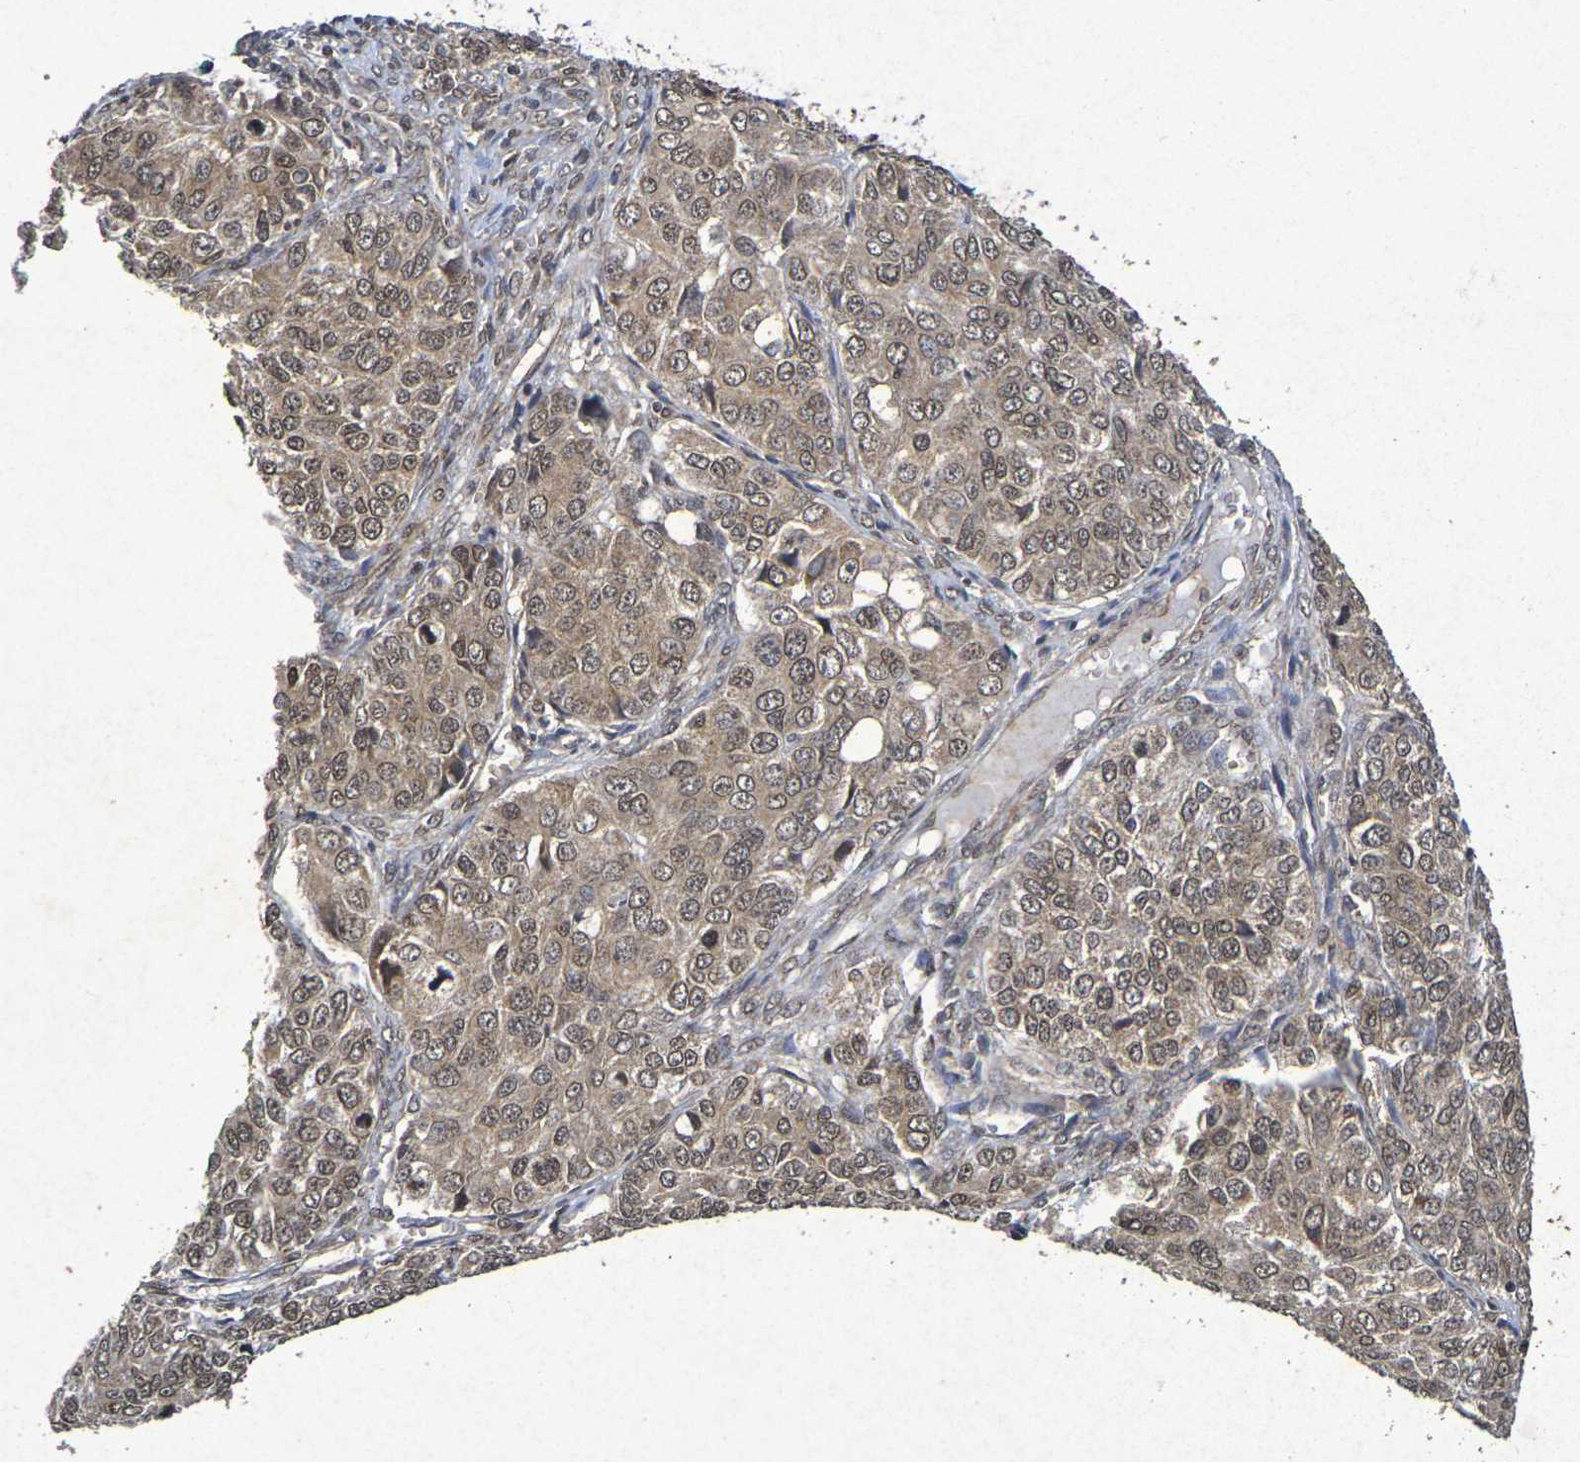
{"staining": {"intensity": "moderate", "quantity": ">75%", "location": "cytoplasmic/membranous,nuclear"}, "tissue": "ovarian cancer", "cell_type": "Tumor cells", "image_type": "cancer", "snomed": [{"axis": "morphology", "description": "Carcinoma, endometroid"}, {"axis": "topography", "description": "Ovary"}], "caption": "Immunohistochemical staining of human ovarian cancer reveals medium levels of moderate cytoplasmic/membranous and nuclear protein staining in approximately >75% of tumor cells.", "gene": "GUCY1A2", "patient": {"sex": "female", "age": 51}}